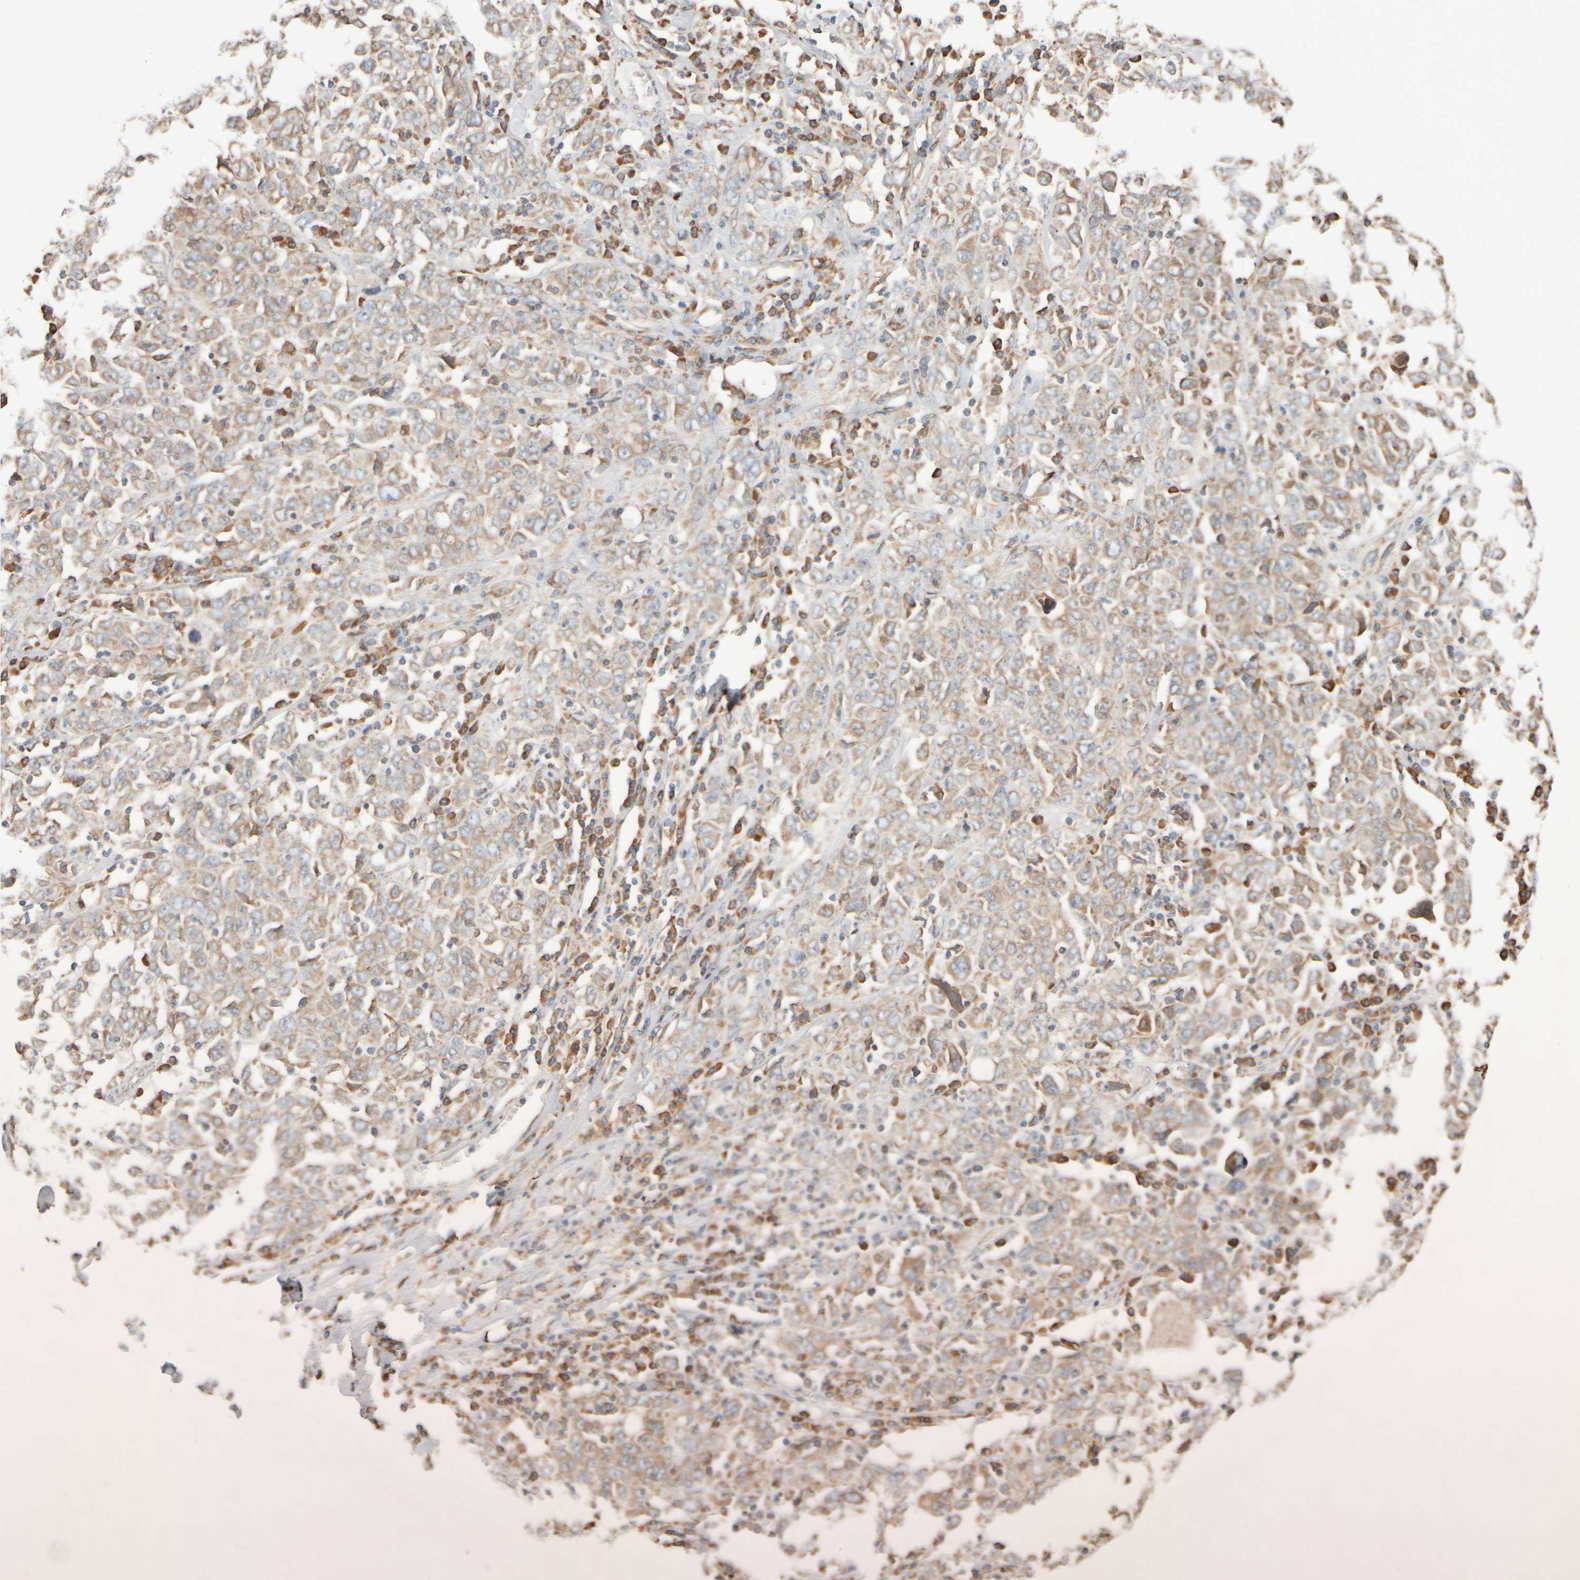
{"staining": {"intensity": "weak", "quantity": ">75%", "location": "cytoplasmic/membranous"}, "tissue": "ovarian cancer", "cell_type": "Tumor cells", "image_type": "cancer", "snomed": [{"axis": "morphology", "description": "Carcinoma, endometroid"}, {"axis": "topography", "description": "Ovary"}], "caption": "The micrograph displays a brown stain indicating the presence of a protein in the cytoplasmic/membranous of tumor cells in ovarian endometroid carcinoma.", "gene": "EIF2B3", "patient": {"sex": "female", "age": 62}}